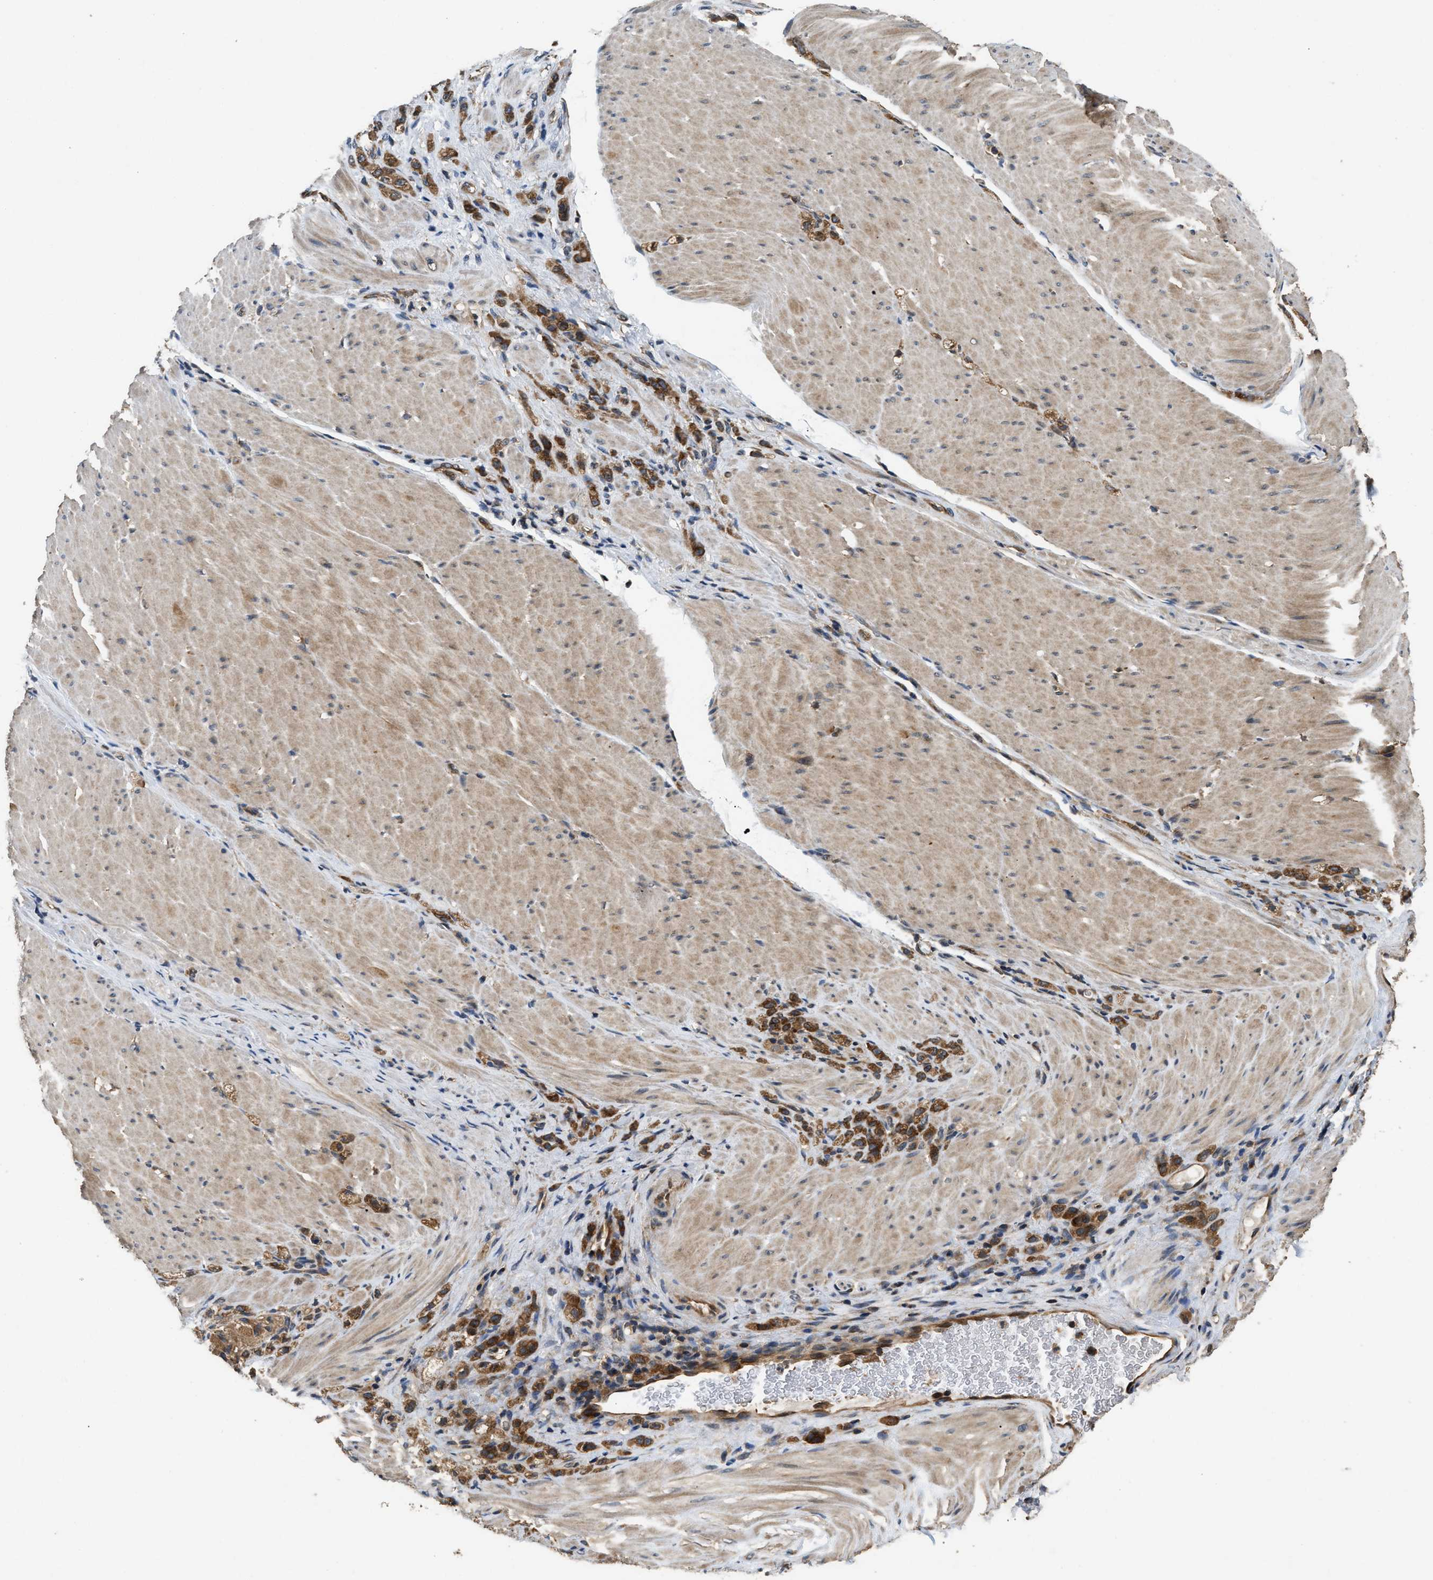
{"staining": {"intensity": "moderate", "quantity": ">75%", "location": "cytoplasmic/membranous"}, "tissue": "stomach cancer", "cell_type": "Tumor cells", "image_type": "cancer", "snomed": [{"axis": "morphology", "description": "Normal tissue, NOS"}, {"axis": "morphology", "description": "Adenocarcinoma, NOS"}, {"axis": "topography", "description": "Stomach"}], "caption": "IHC of stomach cancer demonstrates medium levels of moderate cytoplasmic/membranous positivity in about >75% of tumor cells.", "gene": "DNAJC2", "patient": {"sex": "male", "age": 82}}